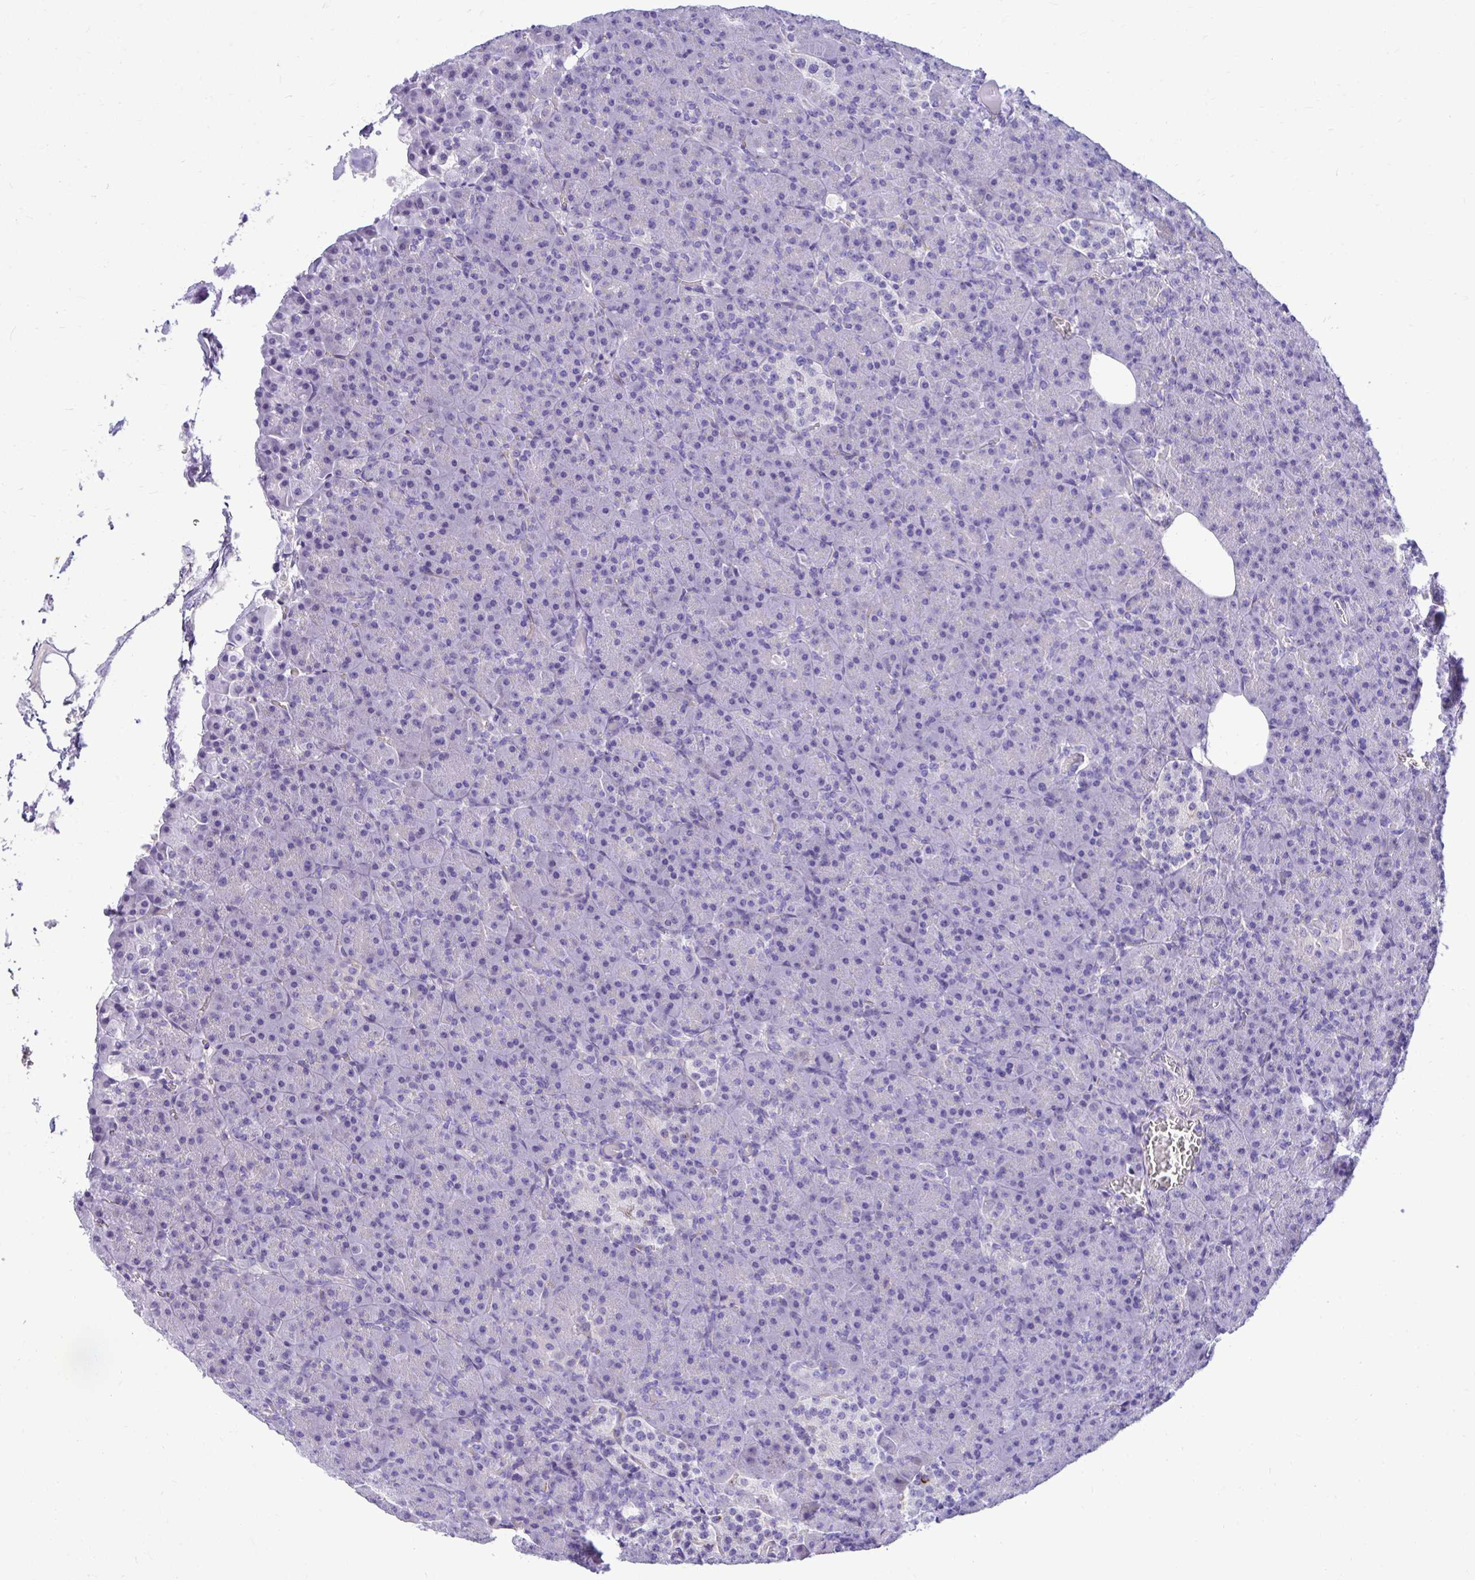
{"staining": {"intensity": "negative", "quantity": "none", "location": "none"}, "tissue": "pancreas", "cell_type": "Exocrine glandular cells", "image_type": "normal", "snomed": [{"axis": "morphology", "description": "Normal tissue, NOS"}, {"axis": "topography", "description": "Pancreas"}], "caption": "There is no significant positivity in exocrine glandular cells of pancreas. (DAB (3,3'-diaminobenzidine) immunohistochemistry with hematoxylin counter stain).", "gene": "ABCG2", "patient": {"sex": "female", "age": 74}}